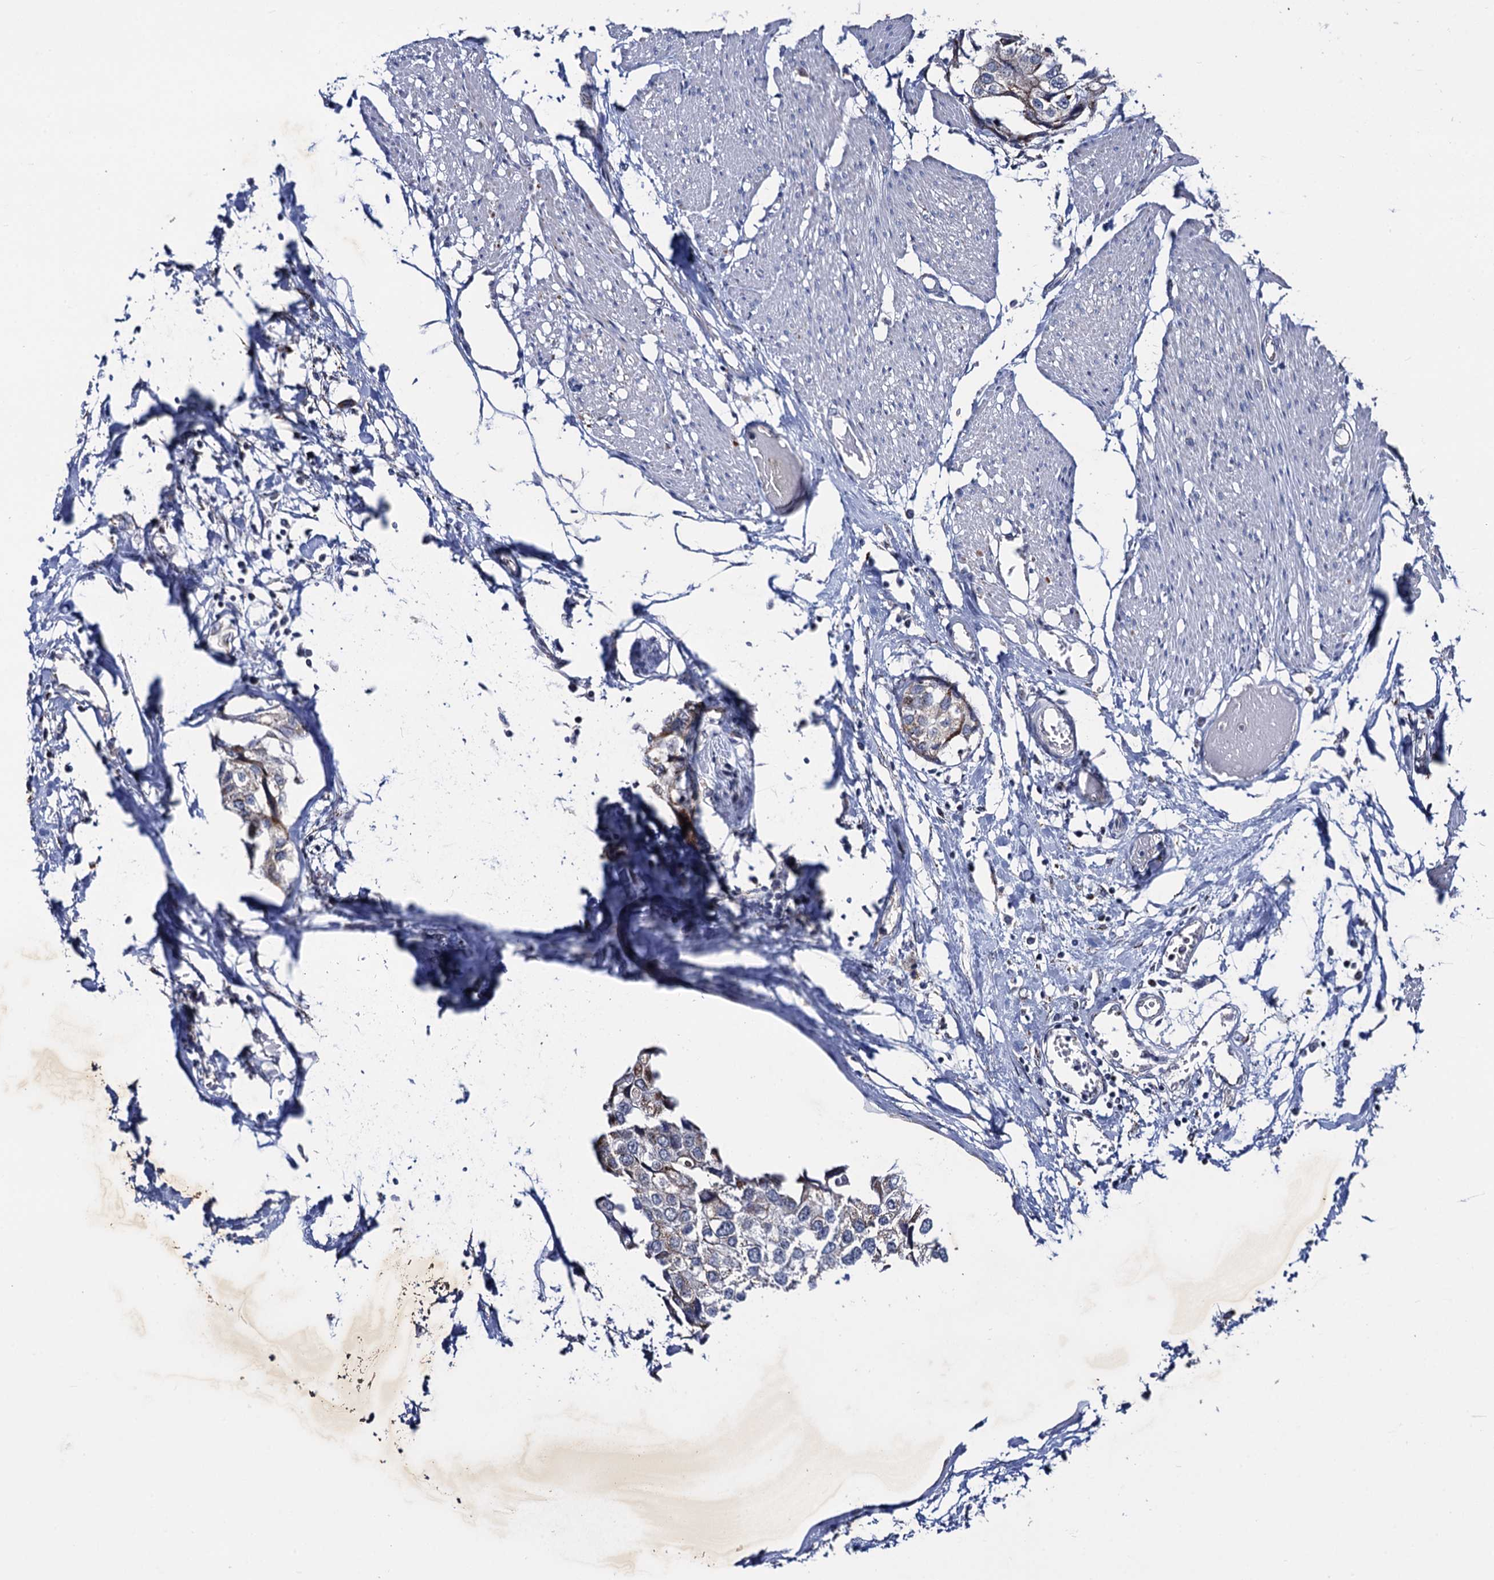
{"staining": {"intensity": "weak", "quantity": "<25%", "location": "cytoplasmic/membranous"}, "tissue": "urothelial cancer", "cell_type": "Tumor cells", "image_type": "cancer", "snomed": [{"axis": "morphology", "description": "Urothelial carcinoma, High grade"}, {"axis": "topography", "description": "Urinary bladder"}], "caption": "DAB immunohistochemical staining of urothelial cancer demonstrates no significant positivity in tumor cells.", "gene": "THAP2", "patient": {"sex": "male", "age": 64}}